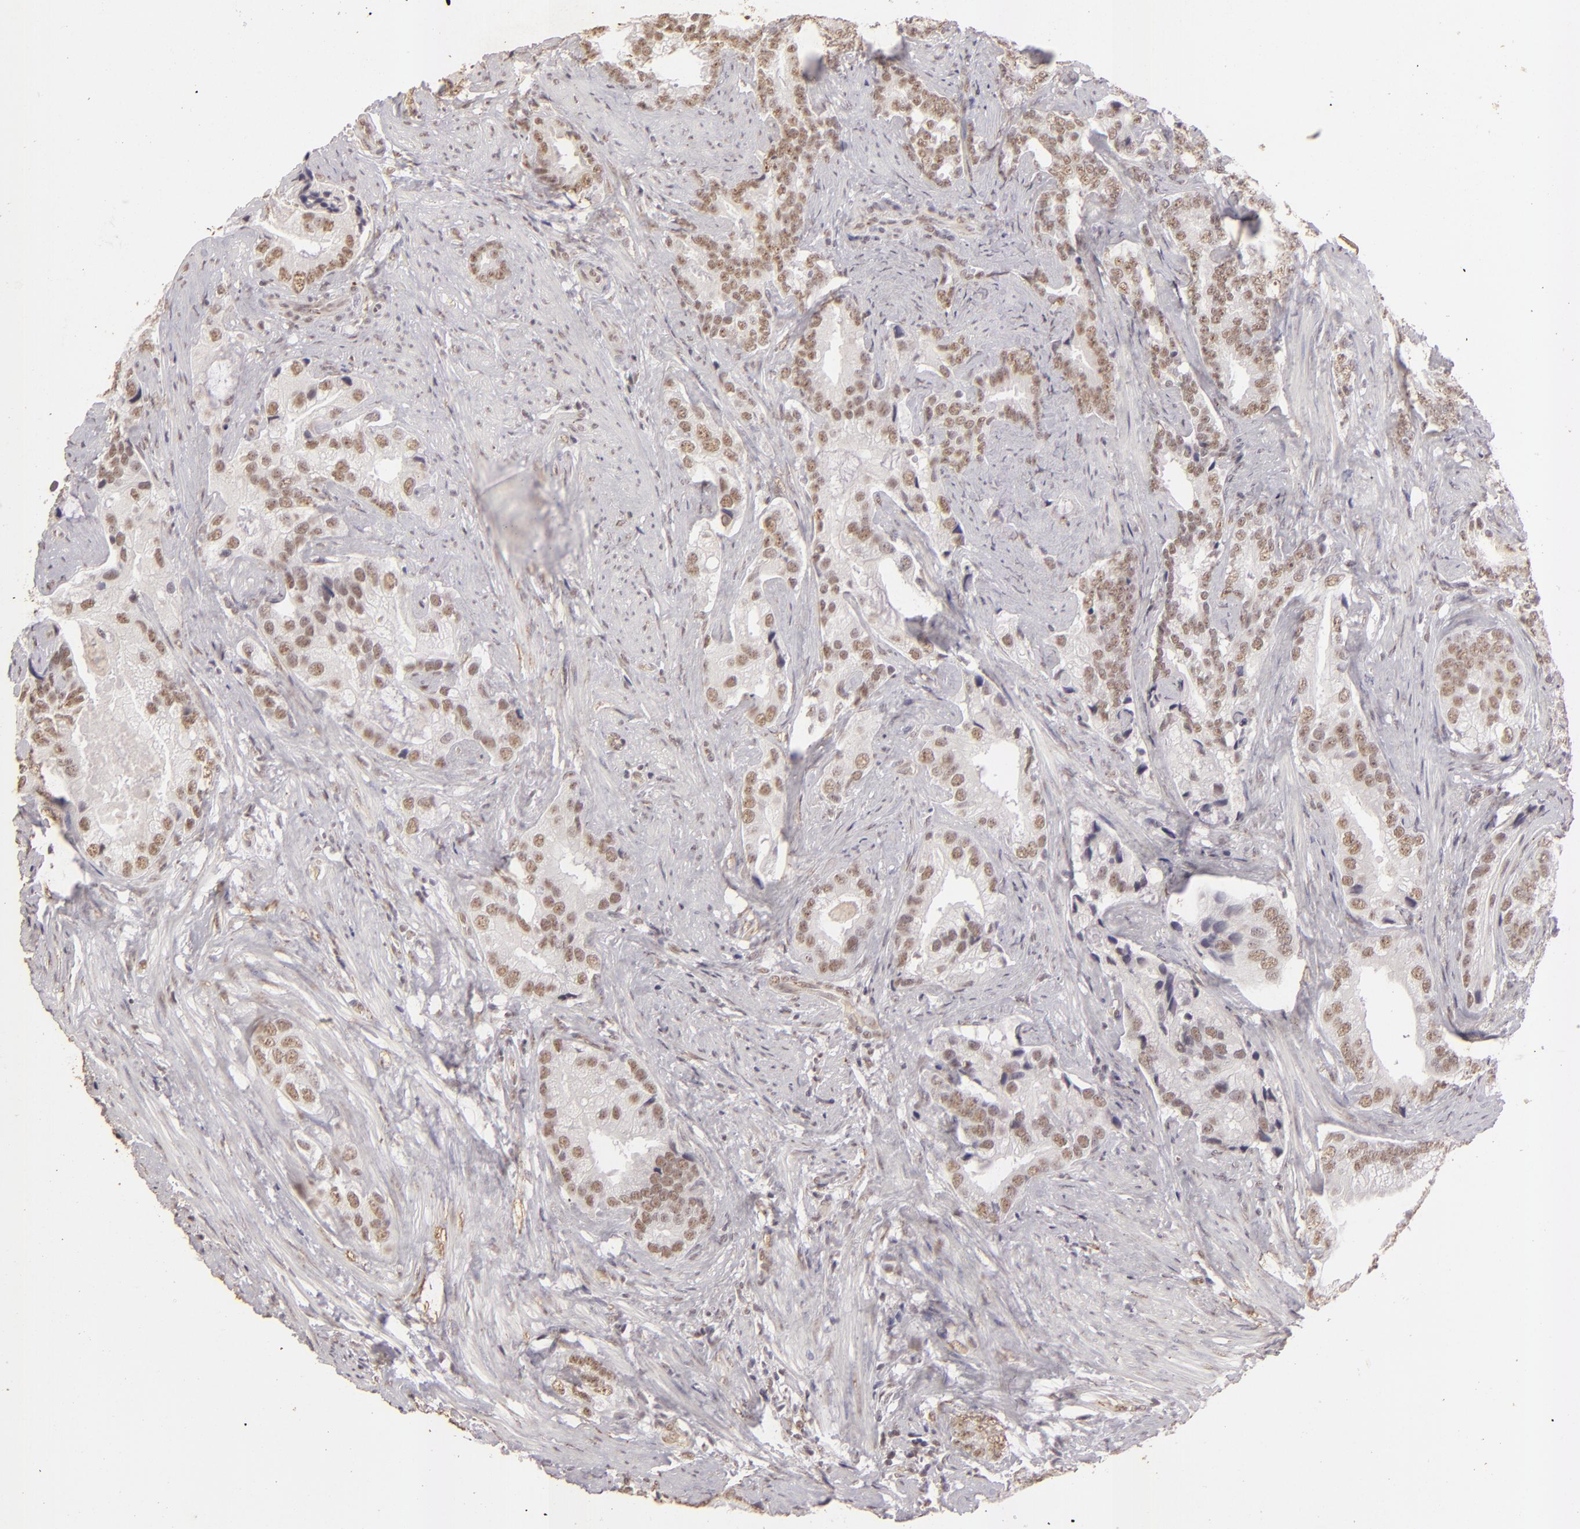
{"staining": {"intensity": "weak", "quantity": "25%-75%", "location": "nuclear"}, "tissue": "prostate cancer", "cell_type": "Tumor cells", "image_type": "cancer", "snomed": [{"axis": "morphology", "description": "Adenocarcinoma, Low grade"}, {"axis": "topography", "description": "Prostate"}], "caption": "A brown stain highlights weak nuclear staining of a protein in prostate cancer (adenocarcinoma (low-grade)) tumor cells. Nuclei are stained in blue.", "gene": "CBX3", "patient": {"sex": "male", "age": 71}}